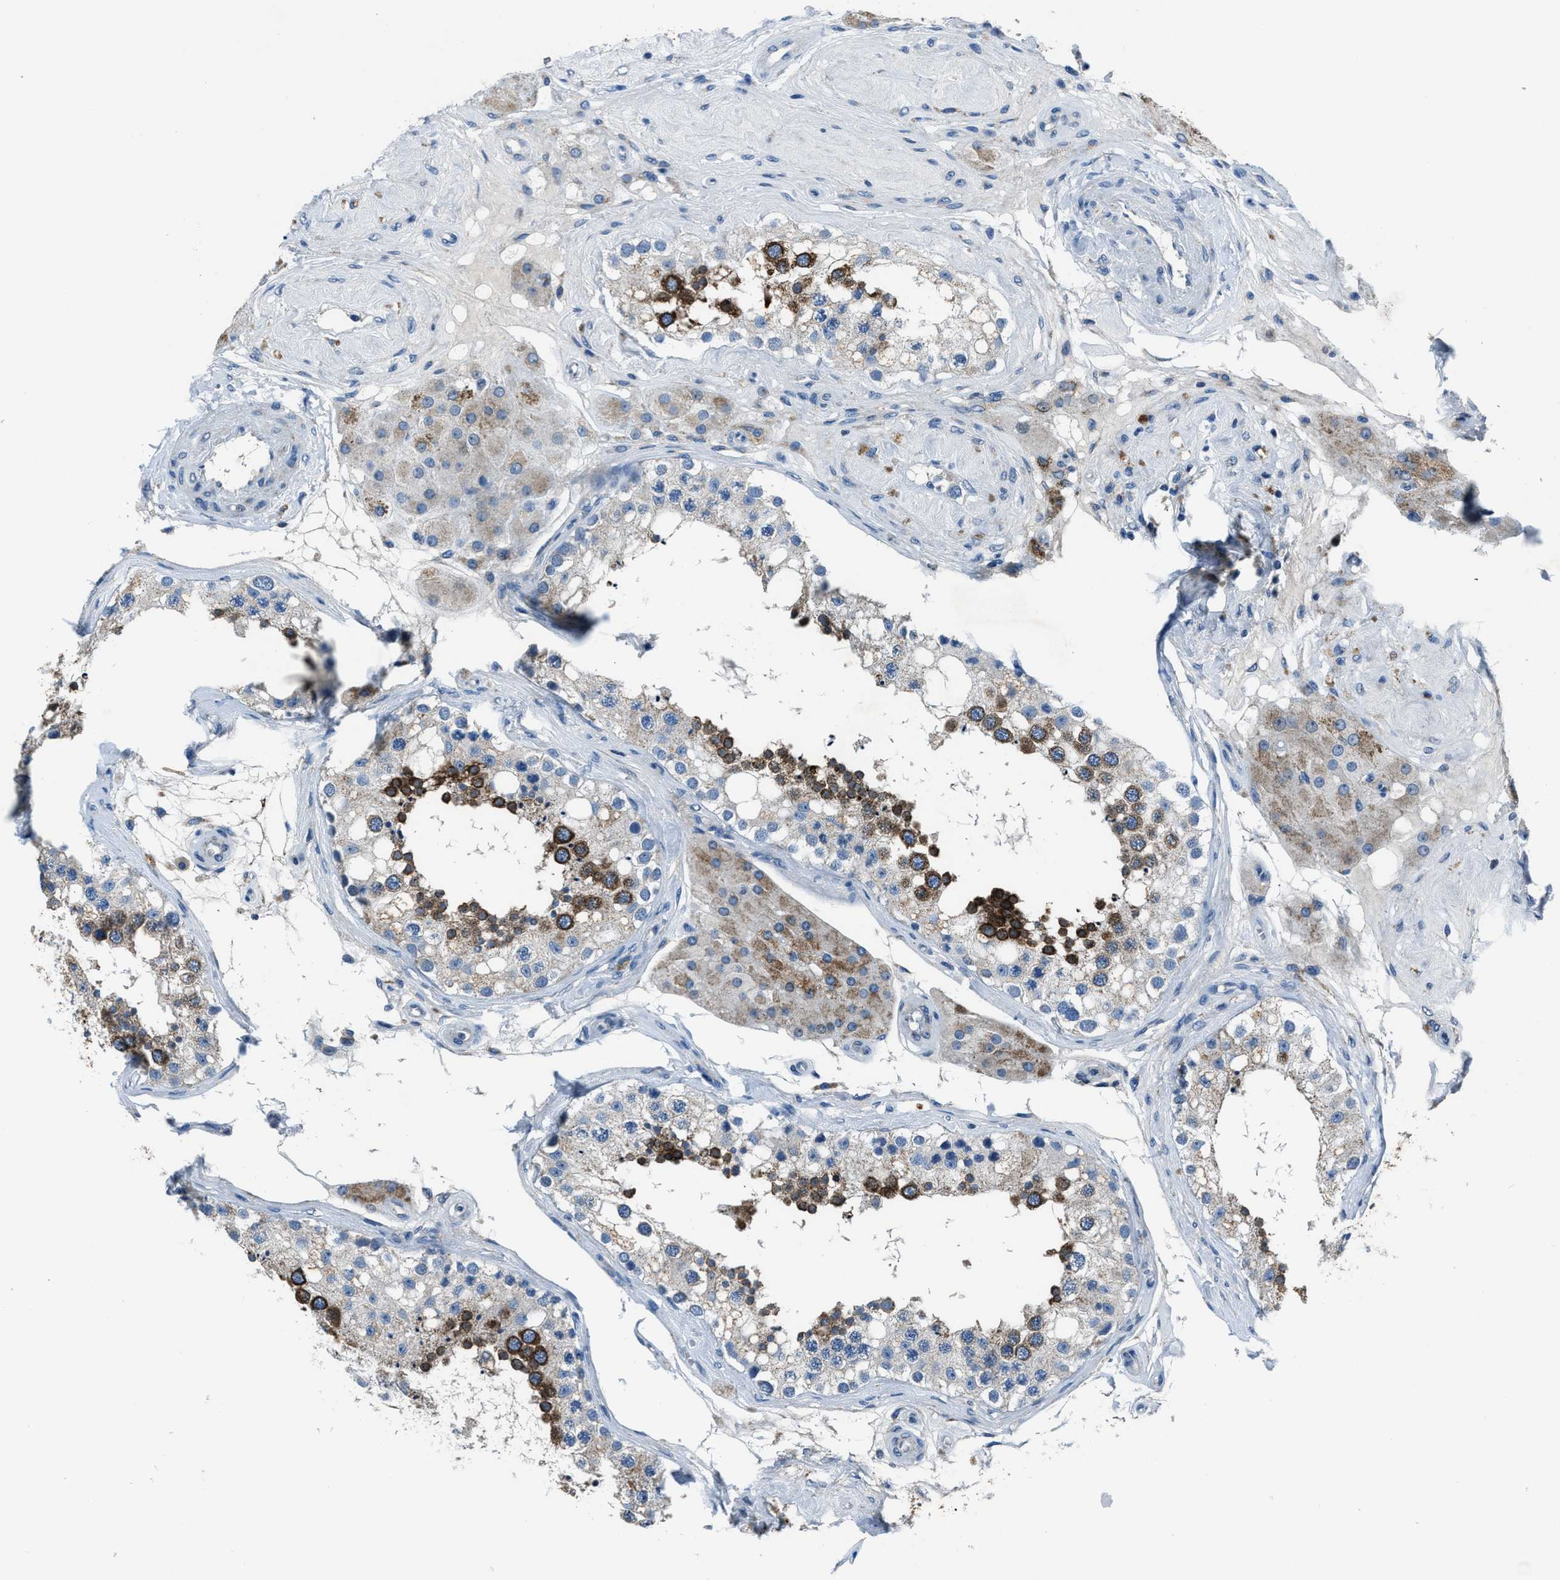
{"staining": {"intensity": "strong", "quantity": "25%-75%", "location": "cytoplasmic/membranous"}, "tissue": "testis", "cell_type": "Cells in seminiferous ducts", "image_type": "normal", "snomed": [{"axis": "morphology", "description": "Normal tissue, NOS"}, {"axis": "topography", "description": "Testis"}], "caption": "Protein staining by immunohistochemistry displays strong cytoplasmic/membranous expression in approximately 25%-75% of cells in seminiferous ducts in benign testis. Using DAB (brown) and hematoxylin (blue) stains, captured at high magnification using brightfield microscopy.", "gene": "ADAM2", "patient": {"sex": "male", "age": 68}}